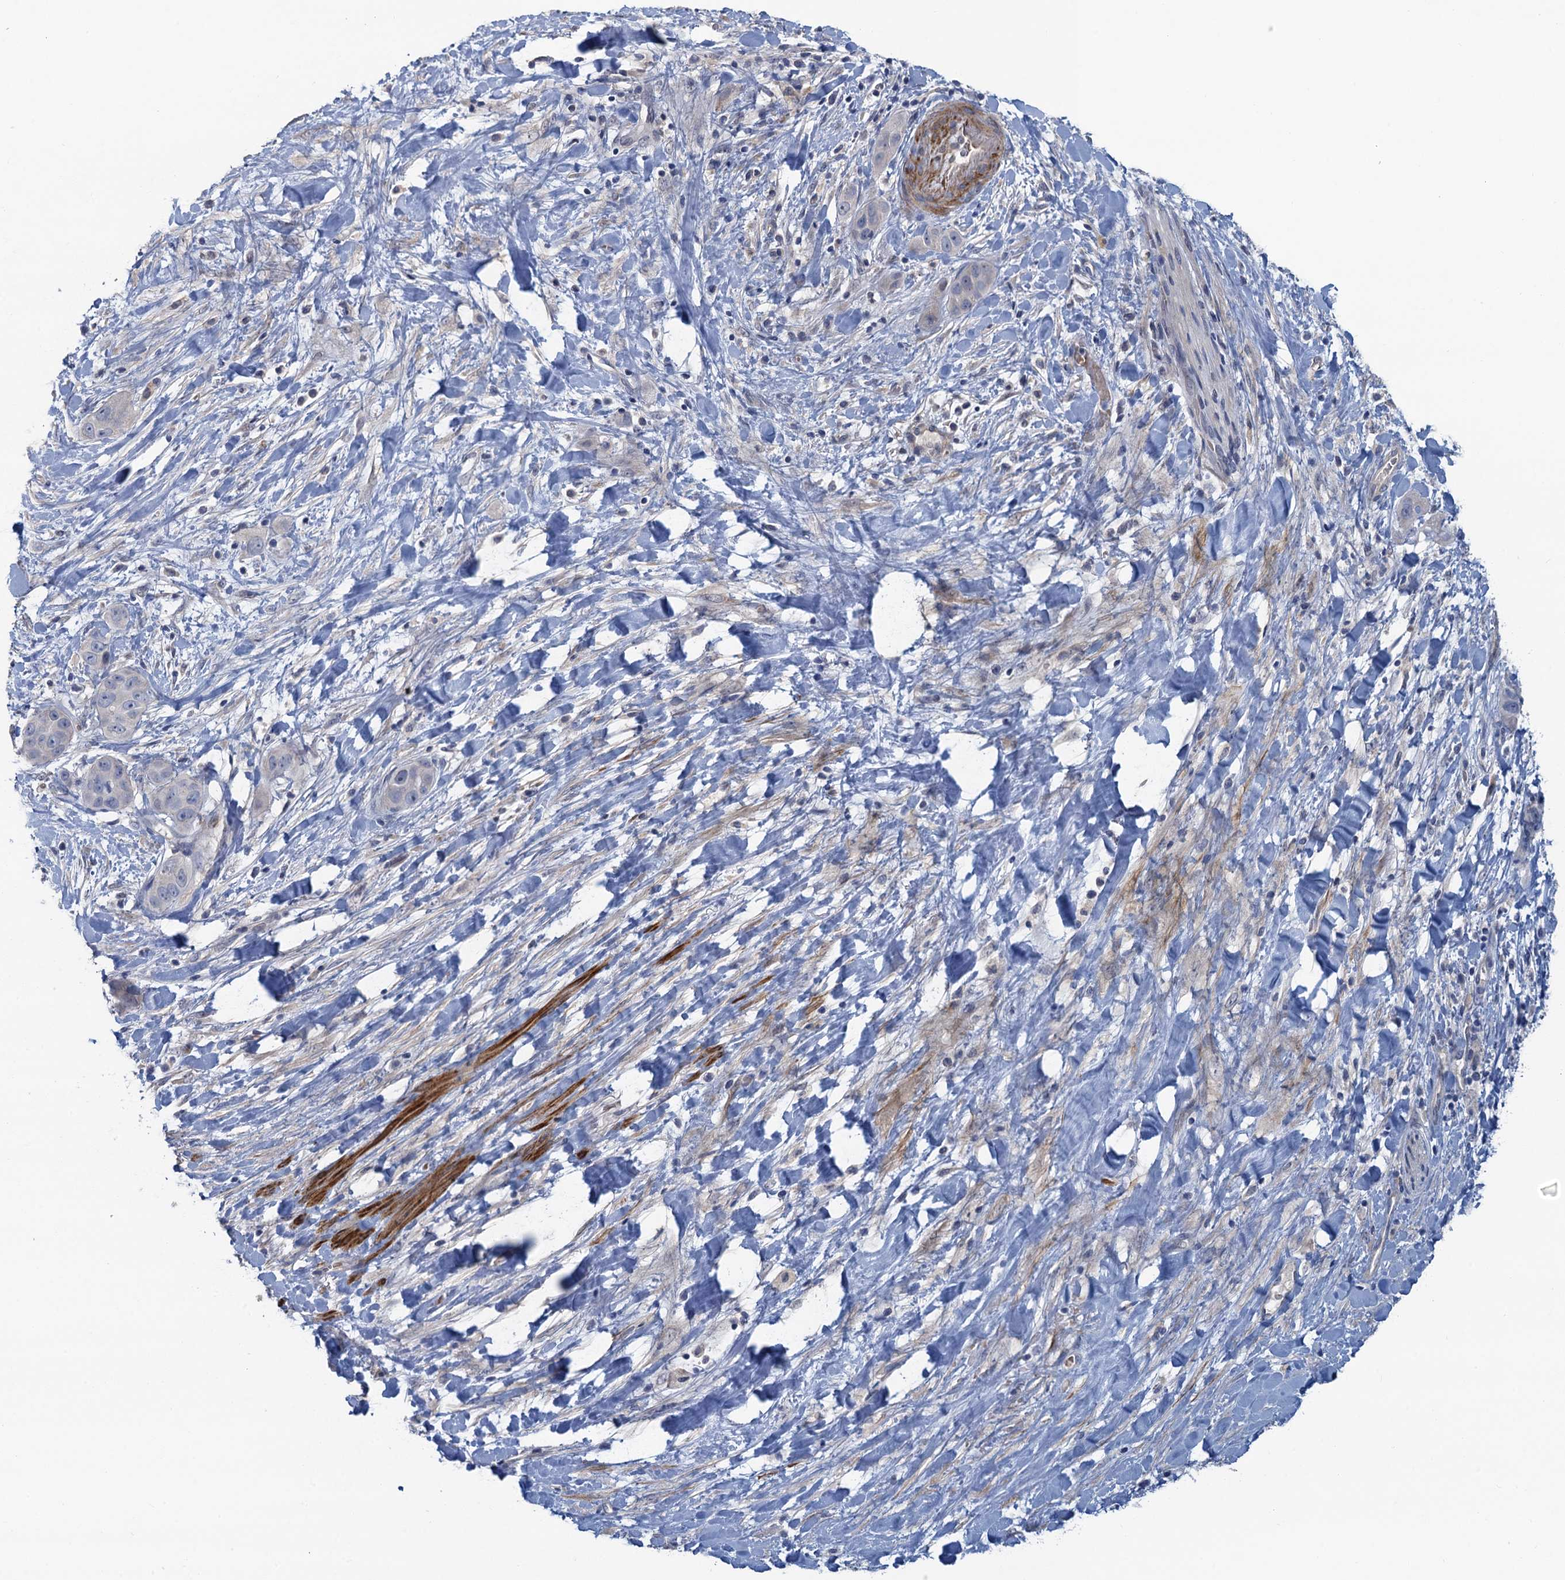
{"staining": {"intensity": "negative", "quantity": "none", "location": "none"}, "tissue": "liver cancer", "cell_type": "Tumor cells", "image_type": "cancer", "snomed": [{"axis": "morphology", "description": "Cholangiocarcinoma"}, {"axis": "topography", "description": "Liver"}], "caption": "An immunohistochemistry image of liver cholangiocarcinoma is shown. There is no staining in tumor cells of liver cholangiocarcinoma.", "gene": "MYO16", "patient": {"sex": "female", "age": 52}}